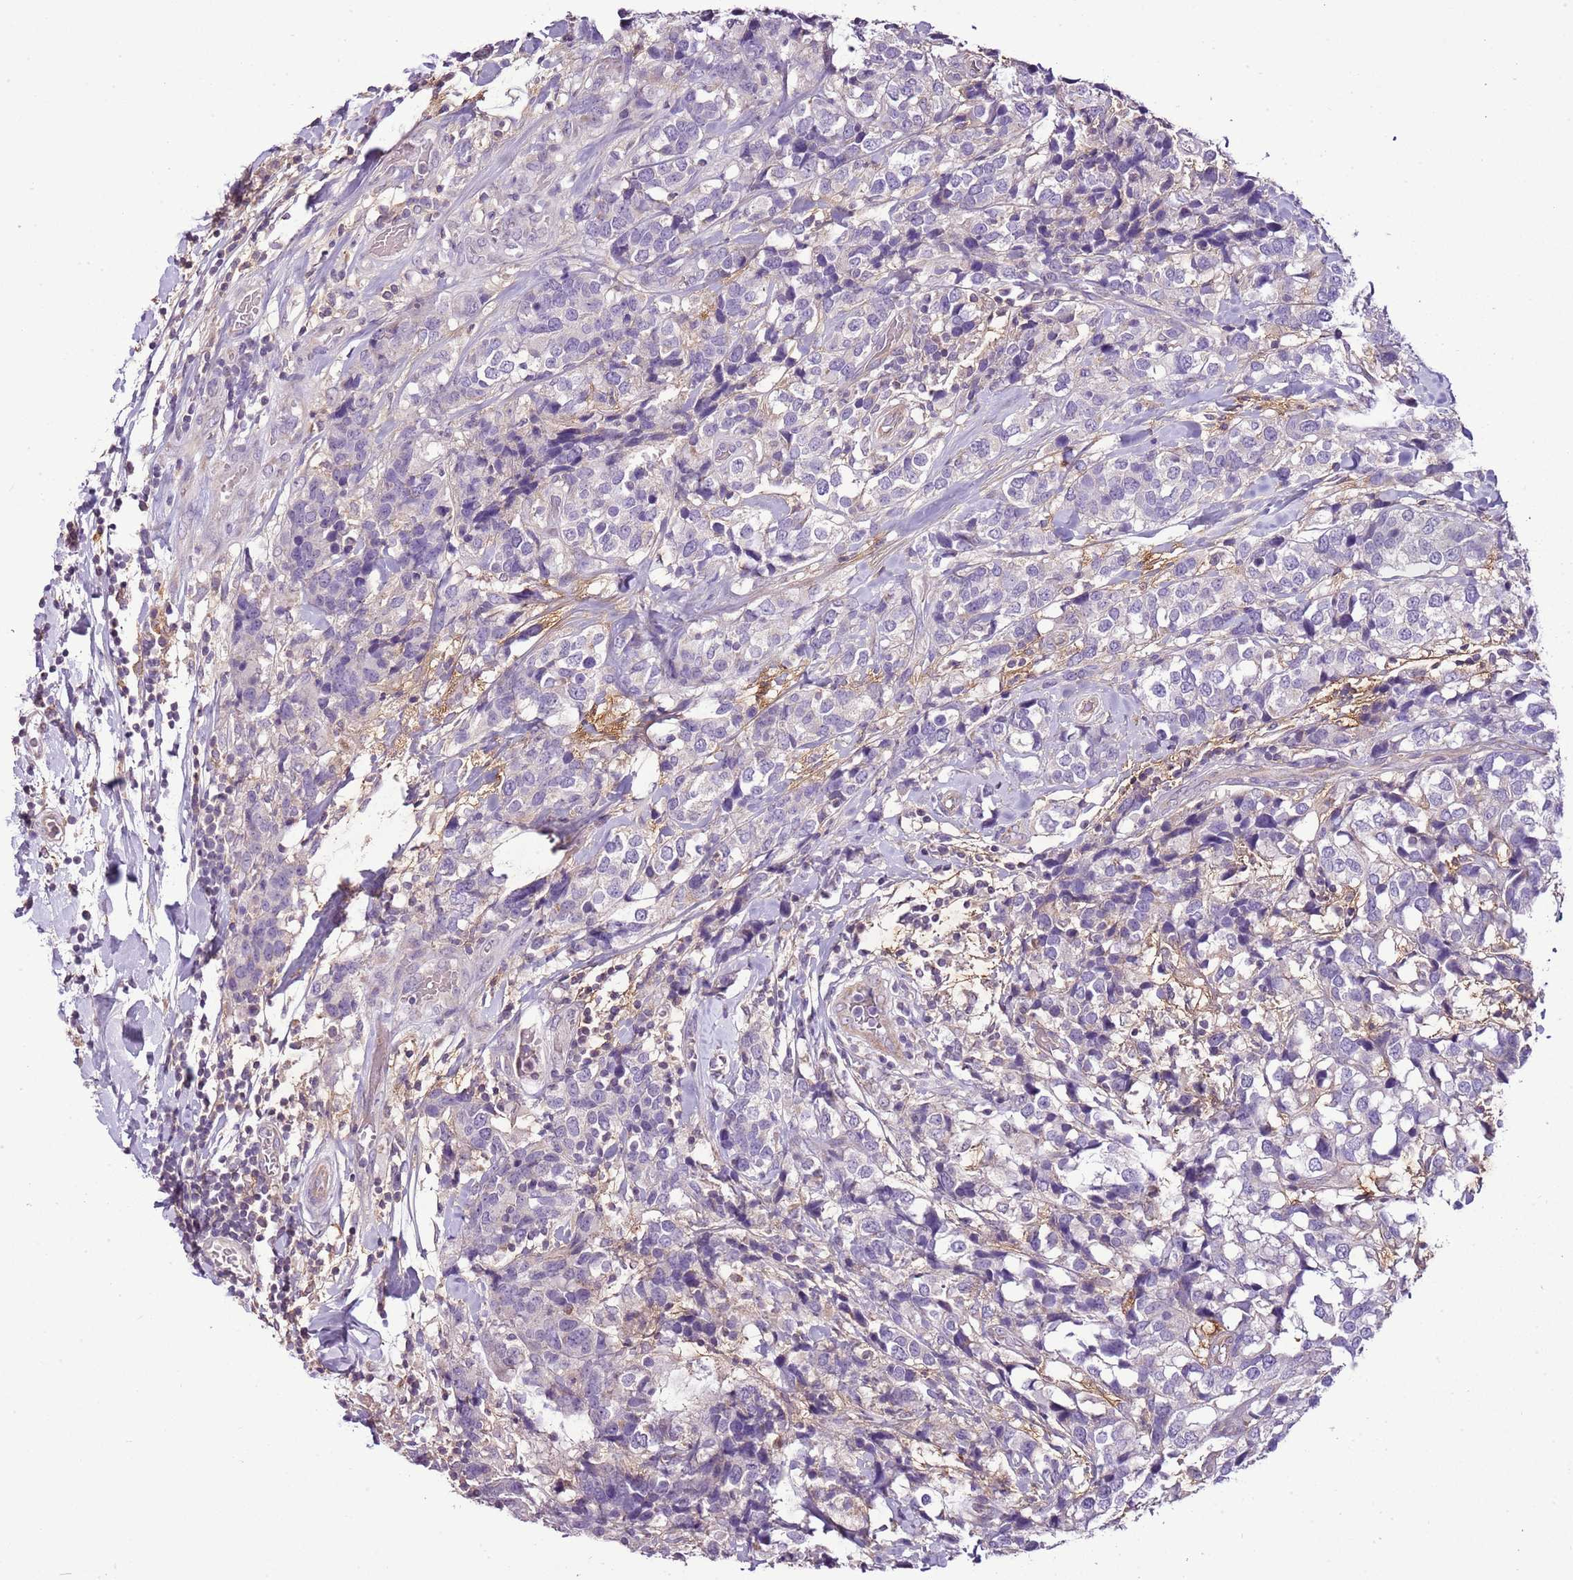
{"staining": {"intensity": "negative", "quantity": "none", "location": "none"}, "tissue": "breast cancer", "cell_type": "Tumor cells", "image_type": "cancer", "snomed": [{"axis": "morphology", "description": "Lobular carcinoma"}, {"axis": "topography", "description": "Breast"}], "caption": "DAB (3,3'-diaminobenzidine) immunohistochemical staining of human lobular carcinoma (breast) displays no significant positivity in tumor cells.", "gene": "CMKLR1", "patient": {"sex": "female", "age": 59}}